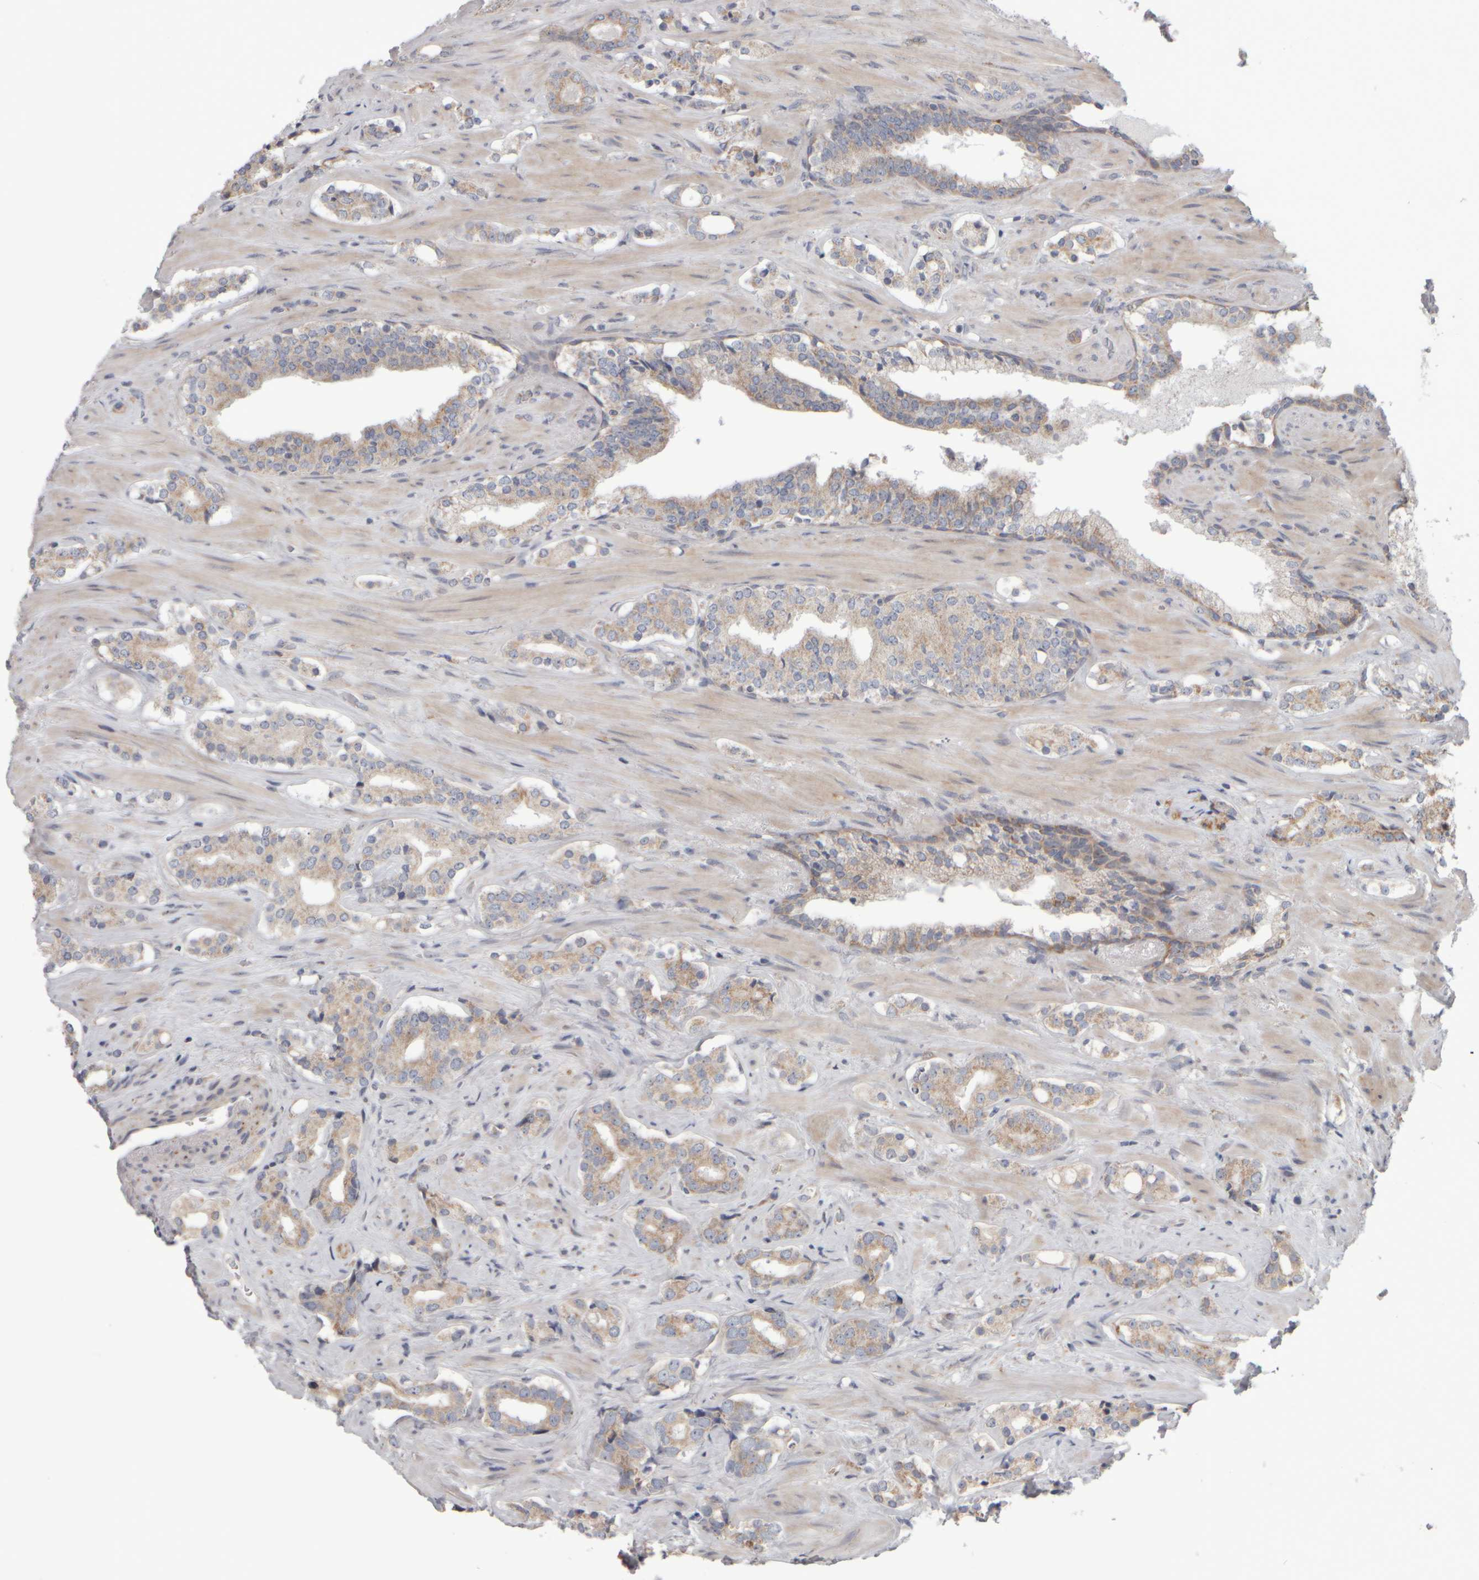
{"staining": {"intensity": "weak", "quantity": ">75%", "location": "cytoplasmic/membranous"}, "tissue": "prostate cancer", "cell_type": "Tumor cells", "image_type": "cancer", "snomed": [{"axis": "morphology", "description": "Adenocarcinoma, High grade"}, {"axis": "topography", "description": "Prostate"}], "caption": "Immunohistochemistry (IHC) photomicrograph of prostate adenocarcinoma (high-grade) stained for a protein (brown), which shows low levels of weak cytoplasmic/membranous staining in approximately >75% of tumor cells.", "gene": "SCO1", "patient": {"sex": "male", "age": 71}}